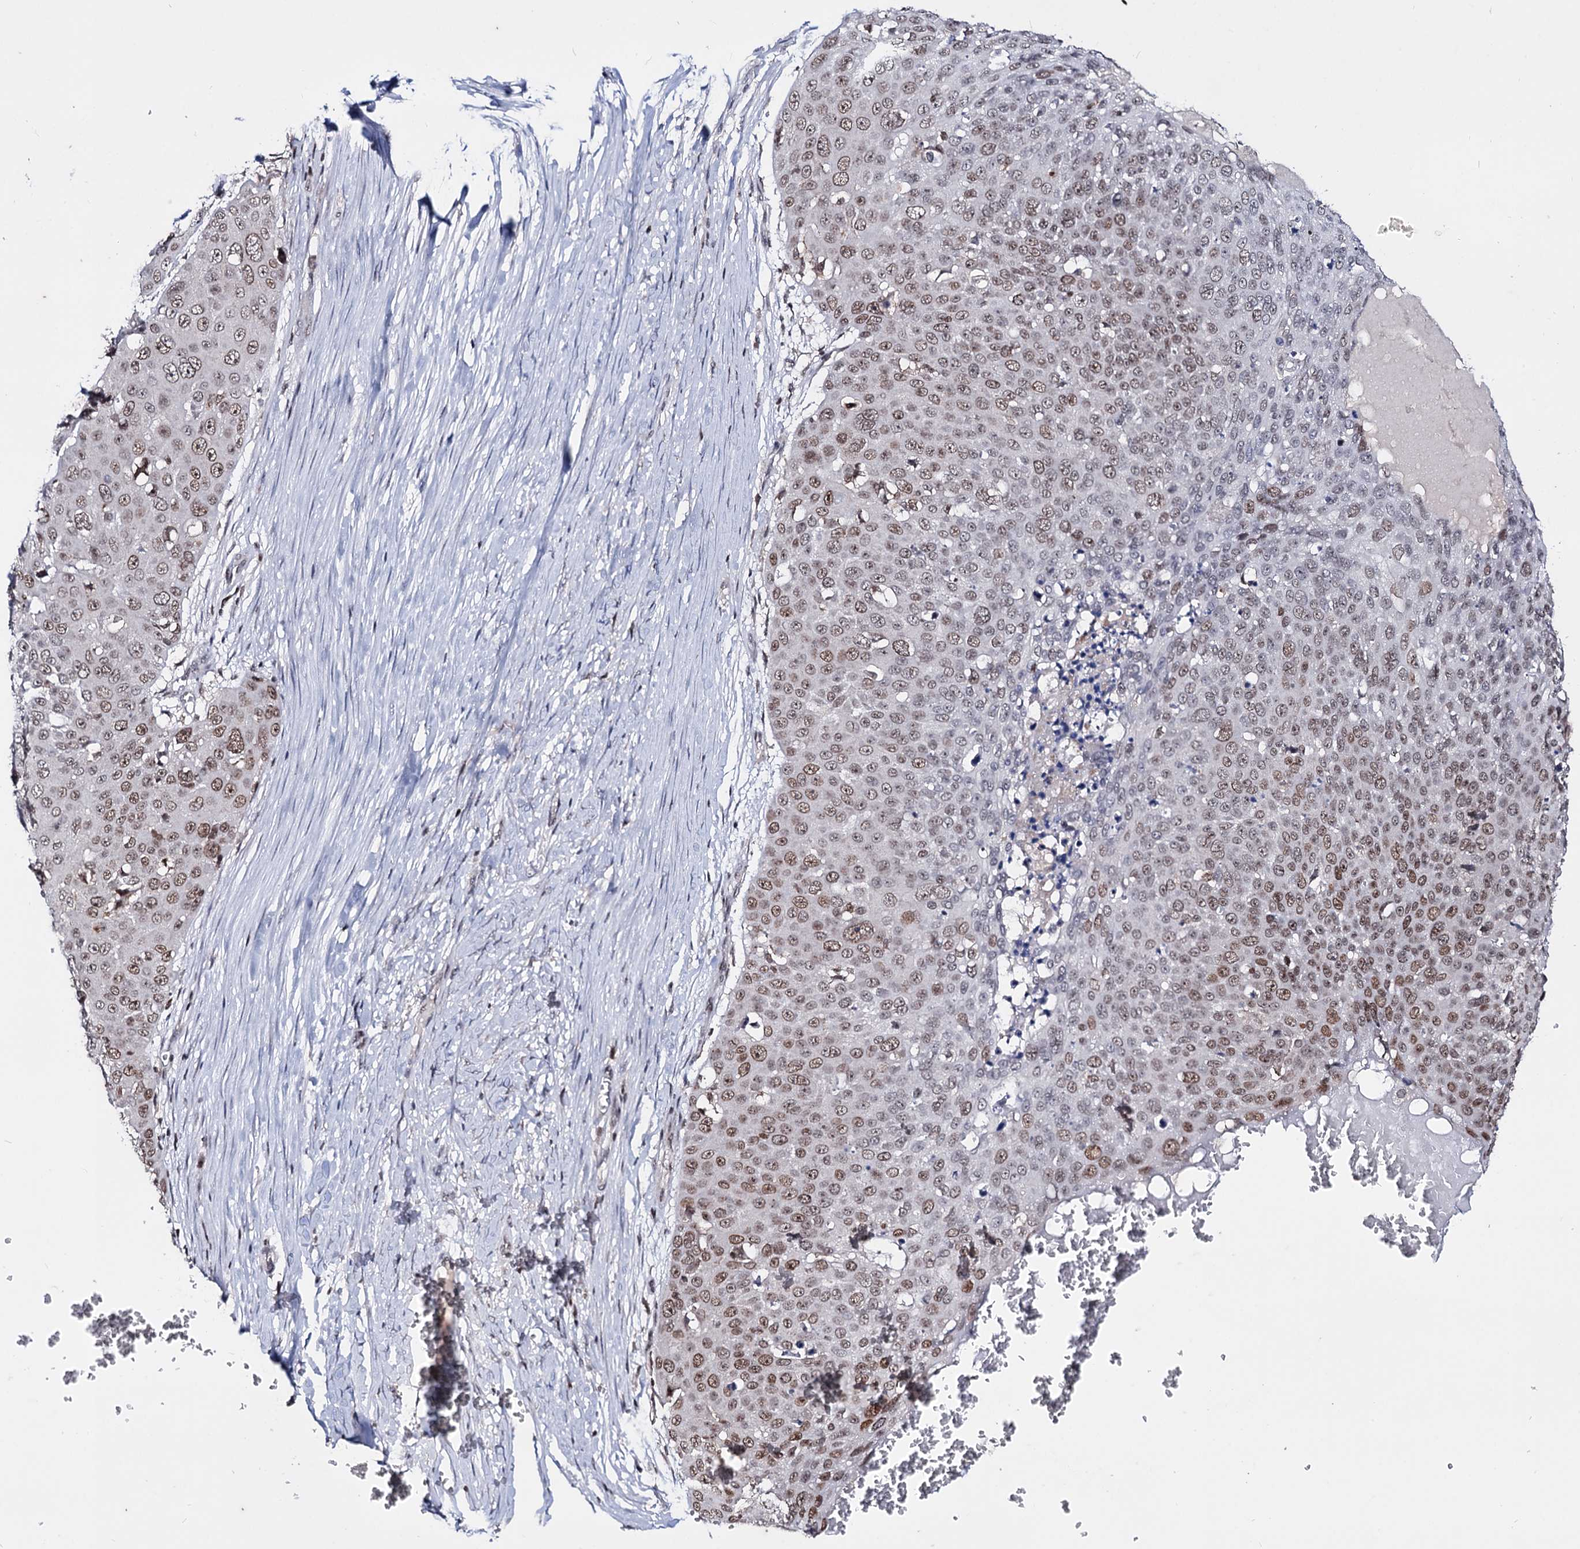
{"staining": {"intensity": "moderate", "quantity": "25%-75%", "location": "nuclear"}, "tissue": "skin cancer", "cell_type": "Tumor cells", "image_type": "cancer", "snomed": [{"axis": "morphology", "description": "Squamous cell carcinoma, NOS"}, {"axis": "topography", "description": "Skin"}], "caption": "Skin cancer stained with immunohistochemistry (IHC) exhibits moderate nuclear expression in about 25%-75% of tumor cells.", "gene": "SMCHD1", "patient": {"sex": "male", "age": 71}}